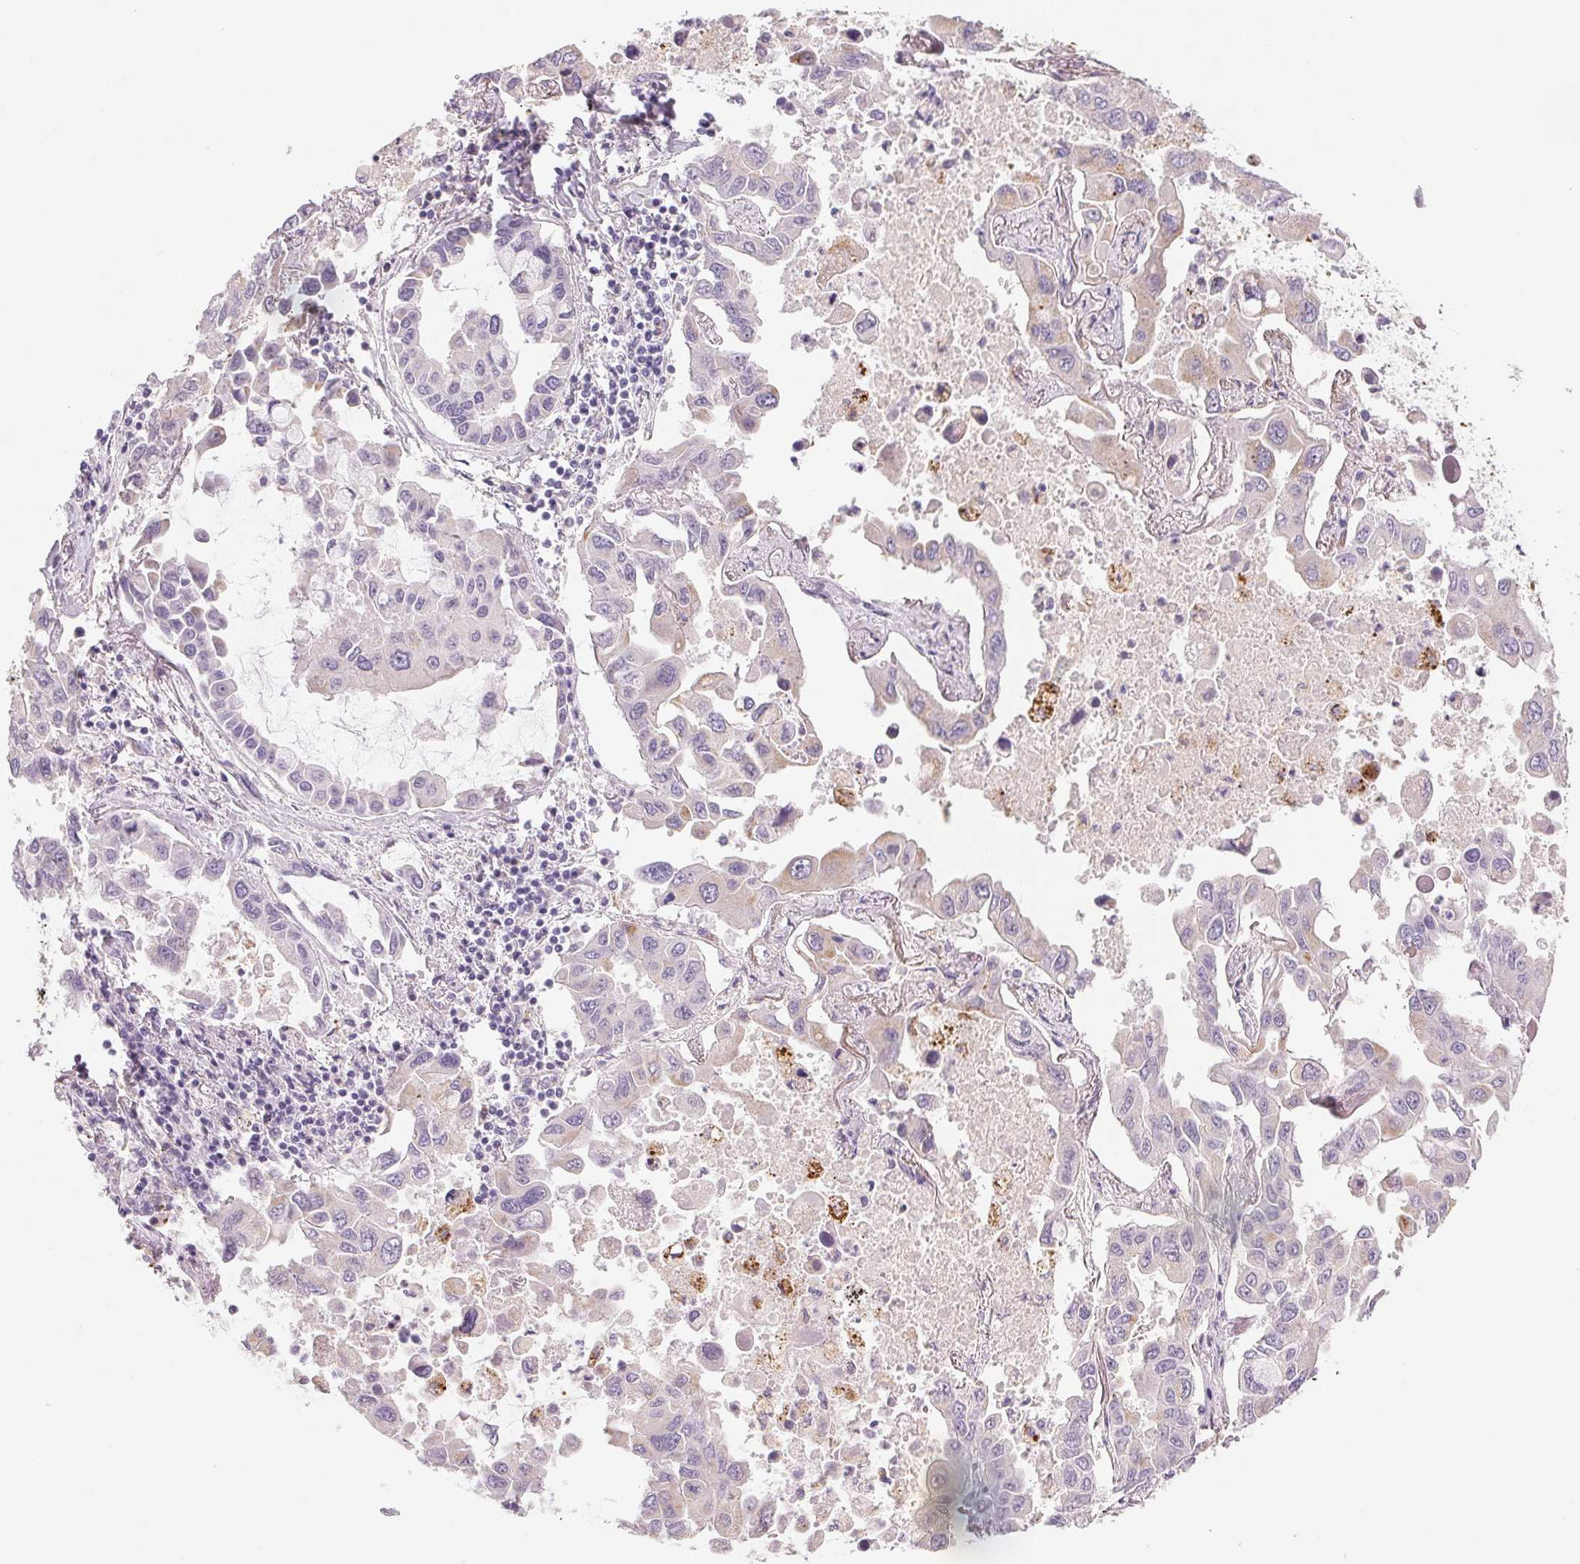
{"staining": {"intensity": "weak", "quantity": "<25%", "location": "cytoplasmic/membranous"}, "tissue": "lung cancer", "cell_type": "Tumor cells", "image_type": "cancer", "snomed": [{"axis": "morphology", "description": "Adenocarcinoma, NOS"}, {"axis": "topography", "description": "Lung"}], "caption": "High magnification brightfield microscopy of lung cancer stained with DAB (3,3'-diaminobenzidine) (brown) and counterstained with hematoxylin (blue): tumor cells show no significant positivity.", "gene": "SMYD1", "patient": {"sex": "male", "age": 64}}